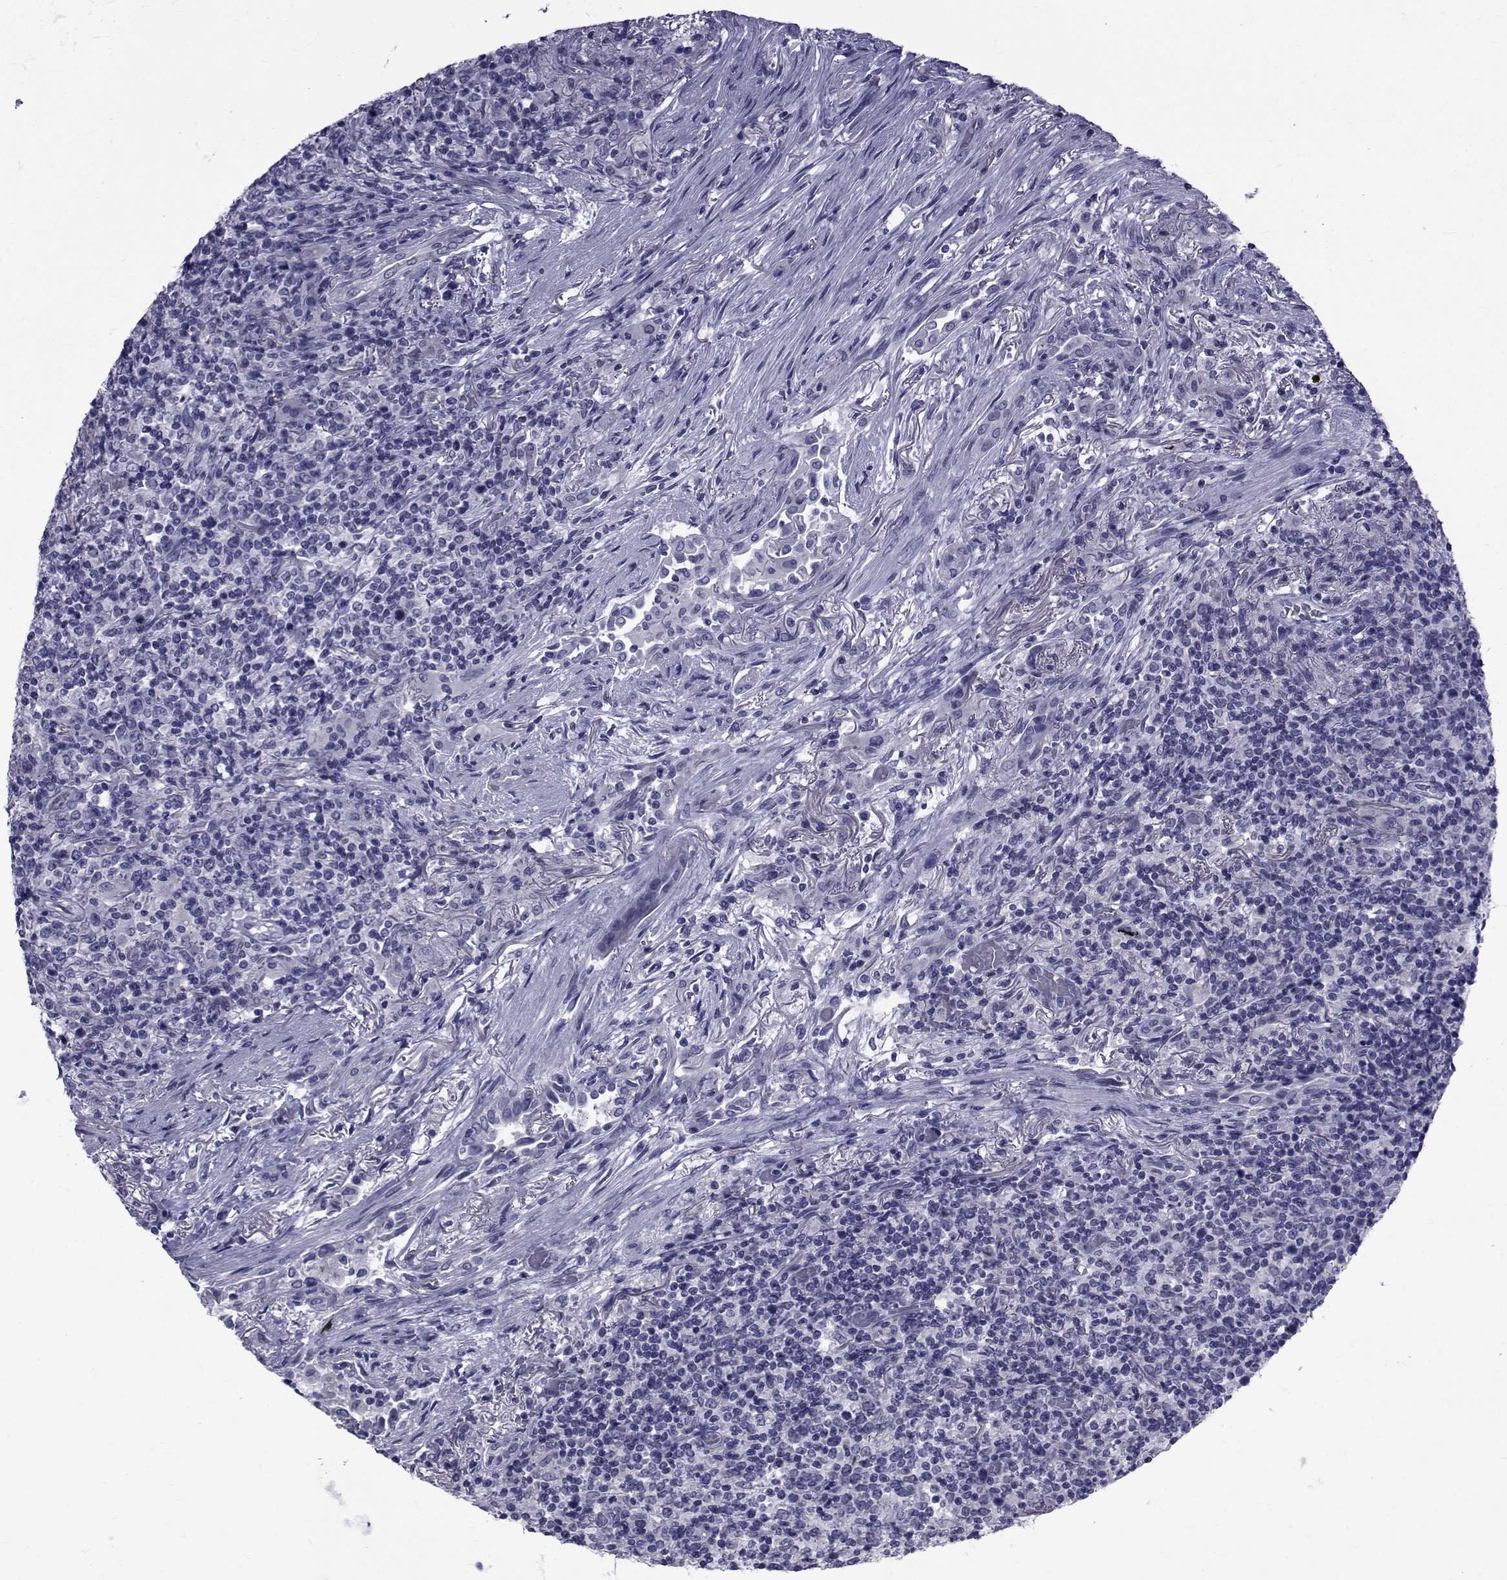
{"staining": {"intensity": "negative", "quantity": "none", "location": "none"}, "tissue": "lymphoma", "cell_type": "Tumor cells", "image_type": "cancer", "snomed": [{"axis": "morphology", "description": "Malignant lymphoma, non-Hodgkin's type, High grade"}, {"axis": "topography", "description": "Lung"}], "caption": "The IHC photomicrograph has no significant expression in tumor cells of malignant lymphoma, non-Hodgkin's type (high-grade) tissue.", "gene": "GKAP1", "patient": {"sex": "male", "age": 79}}